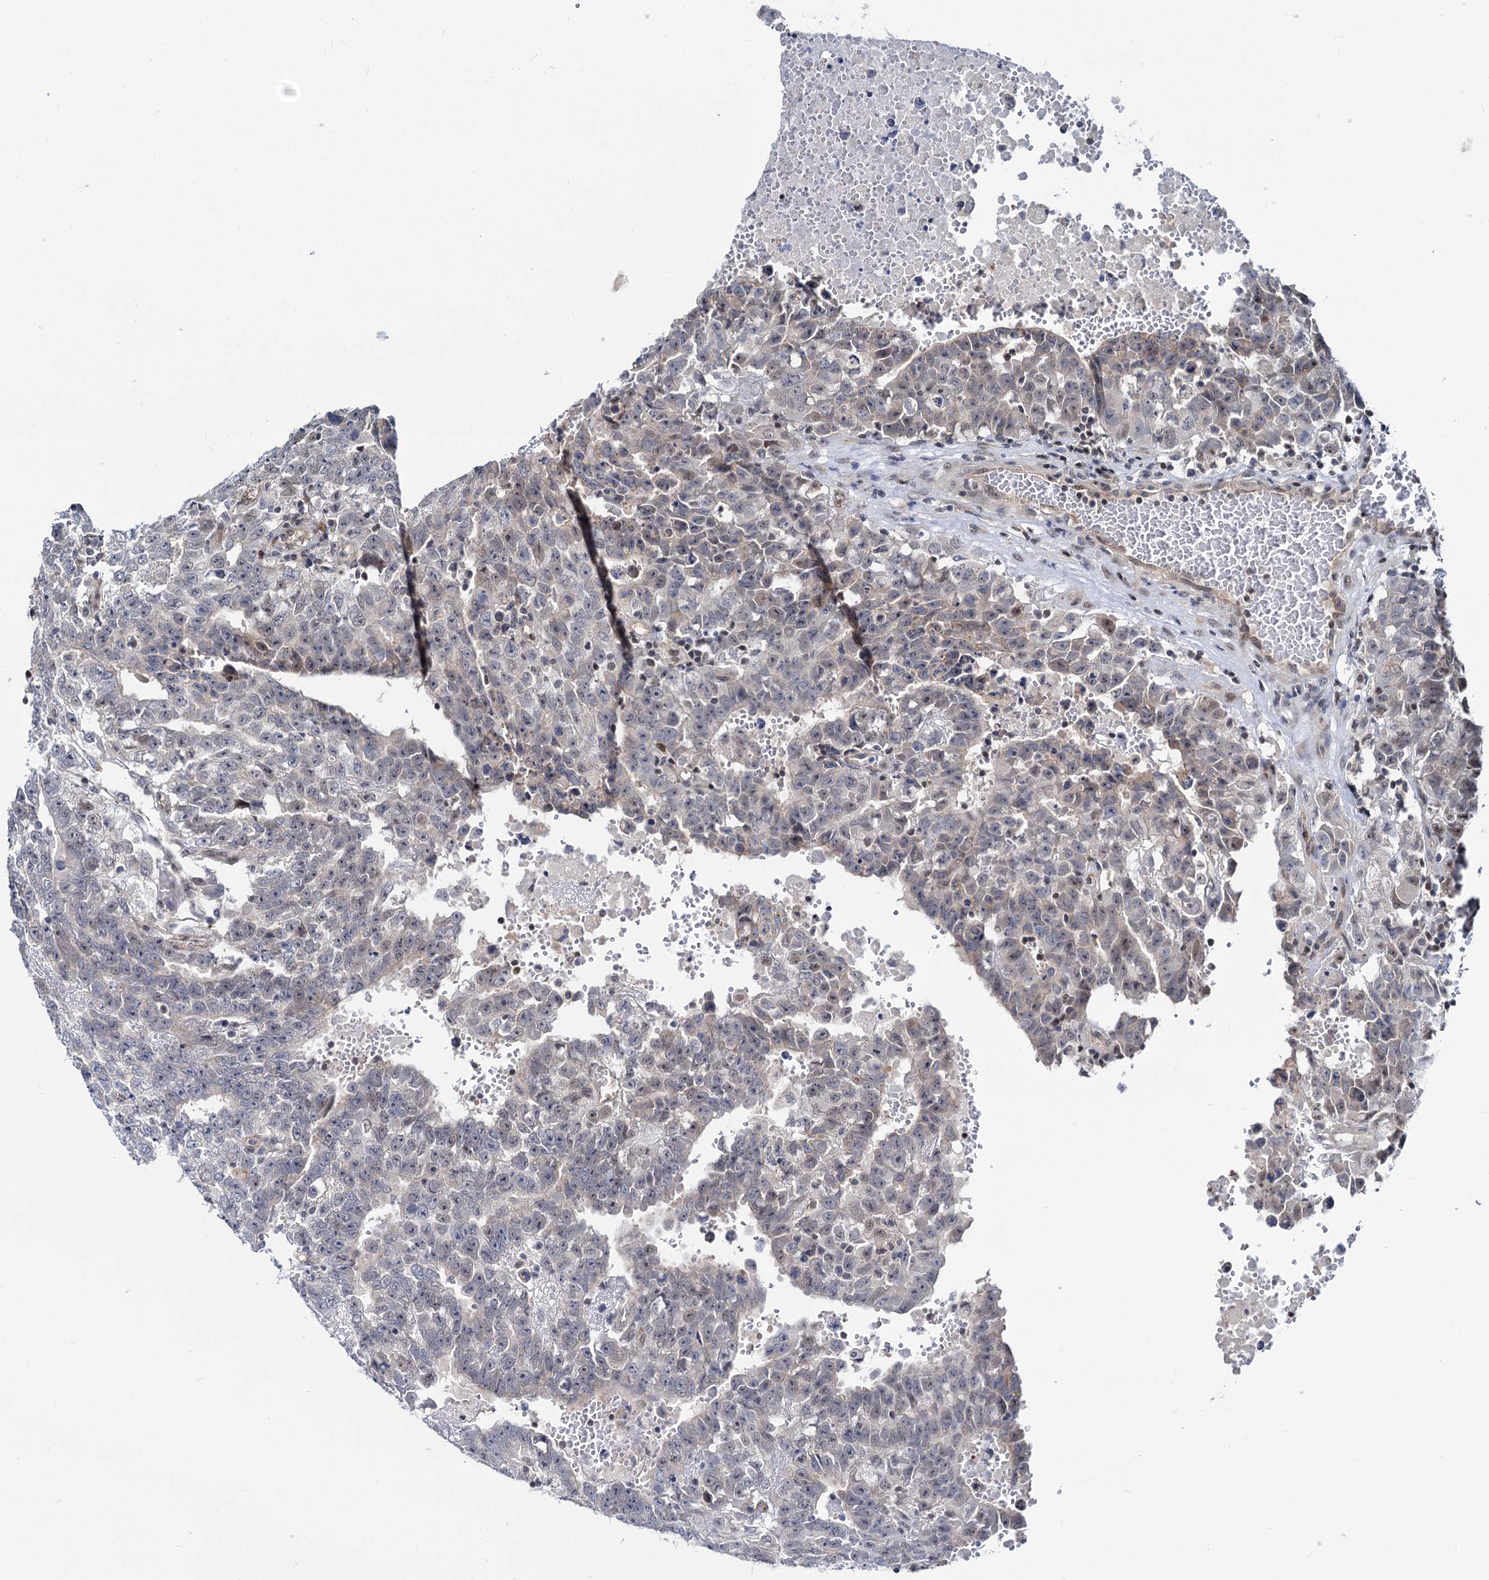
{"staining": {"intensity": "weak", "quantity": "<25%", "location": "nuclear"}, "tissue": "testis cancer", "cell_type": "Tumor cells", "image_type": "cancer", "snomed": [{"axis": "morphology", "description": "Carcinoma, Embryonal, NOS"}, {"axis": "topography", "description": "Testis"}], "caption": "Immunohistochemistry (IHC) of human embryonal carcinoma (testis) exhibits no expression in tumor cells.", "gene": "UBLCP1", "patient": {"sex": "male", "age": 25}}